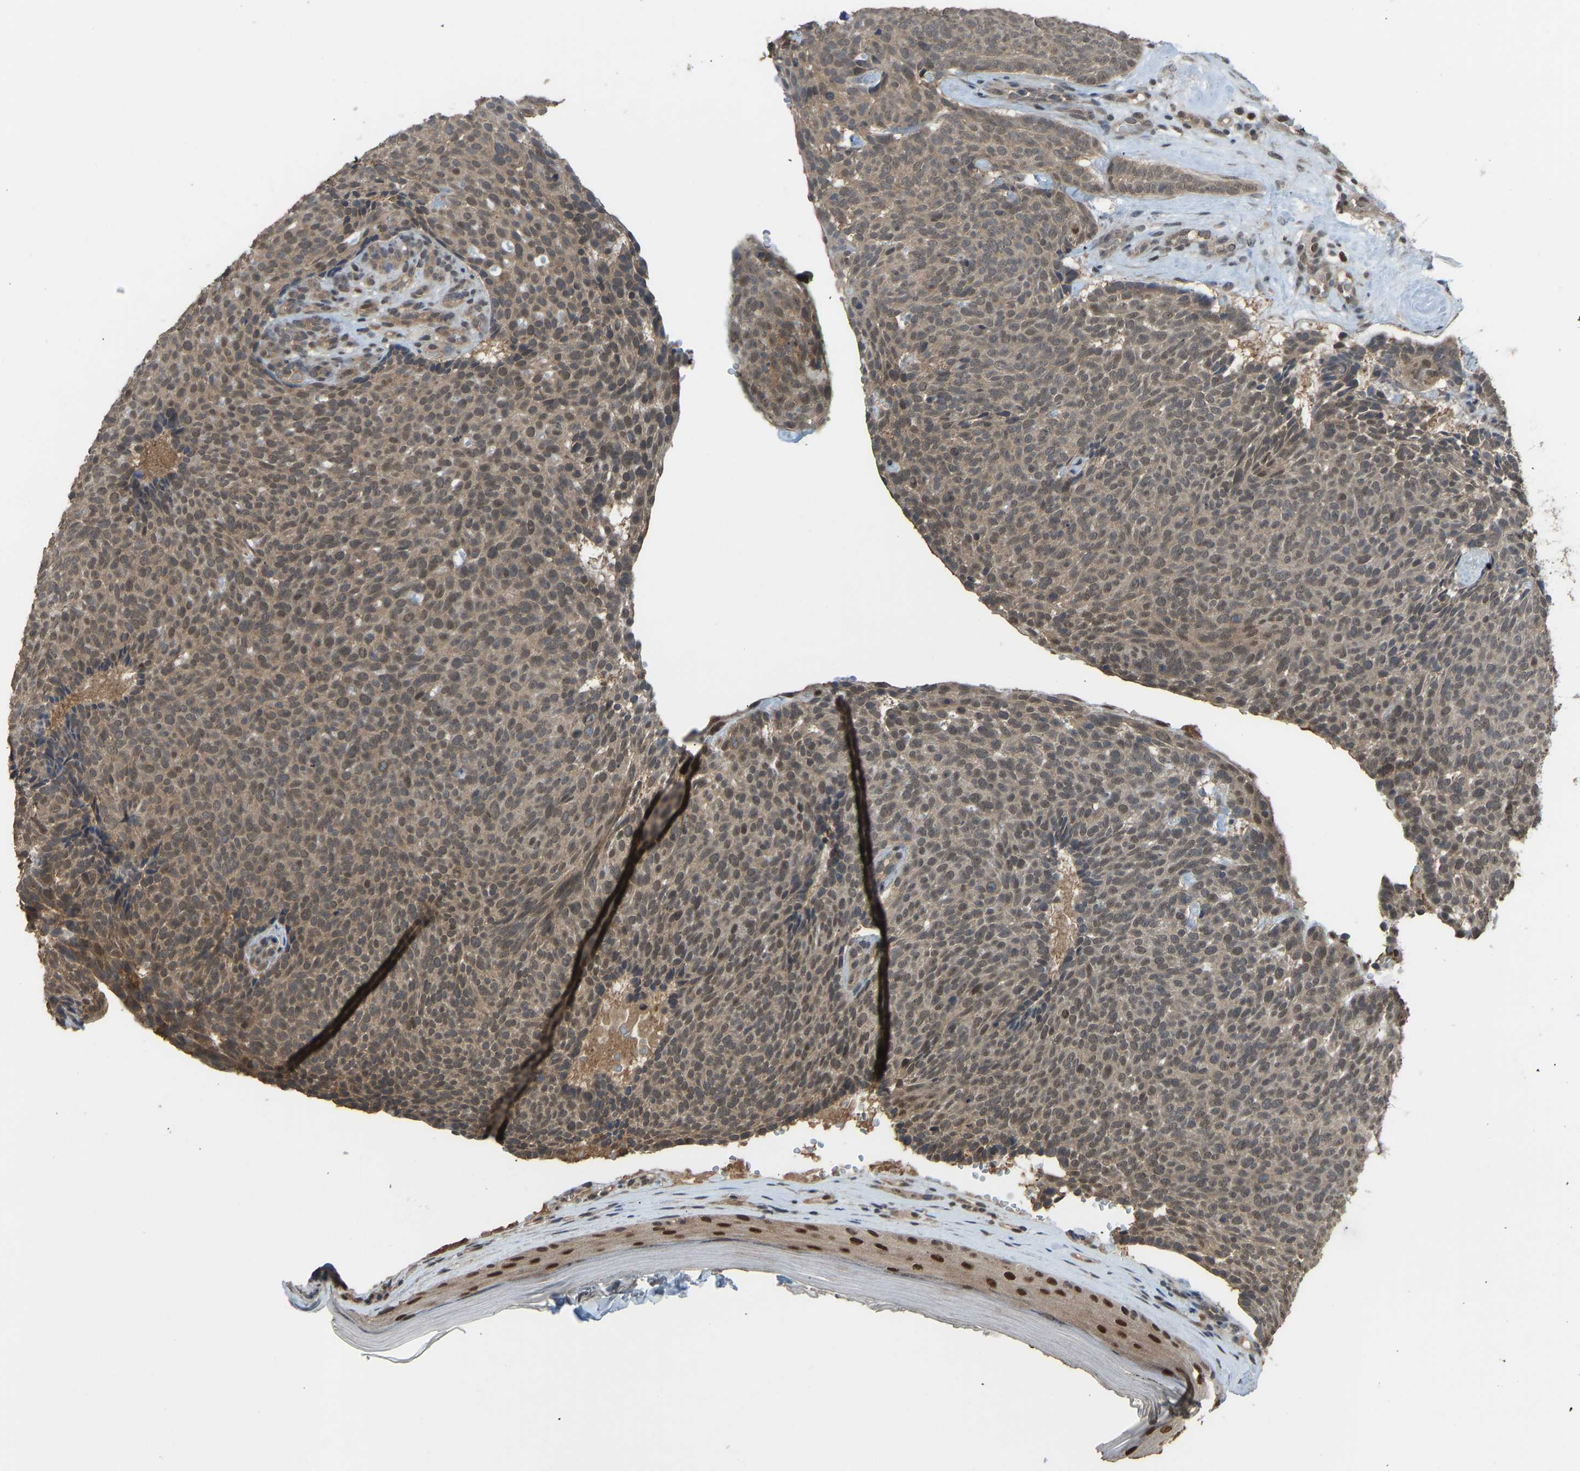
{"staining": {"intensity": "moderate", "quantity": ">75%", "location": "cytoplasmic/membranous,nuclear"}, "tissue": "skin cancer", "cell_type": "Tumor cells", "image_type": "cancer", "snomed": [{"axis": "morphology", "description": "Basal cell carcinoma"}, {"axis": "topography", "description": "Skin"}], "caption": "Protein staining of skin cancer tissue demonstrates moderate cytoplasmic/membranous and nuclear expression in about >75% of tumor cells.", "gene": "KPNA6", "patient": {"sex": "male", "age": 61}}